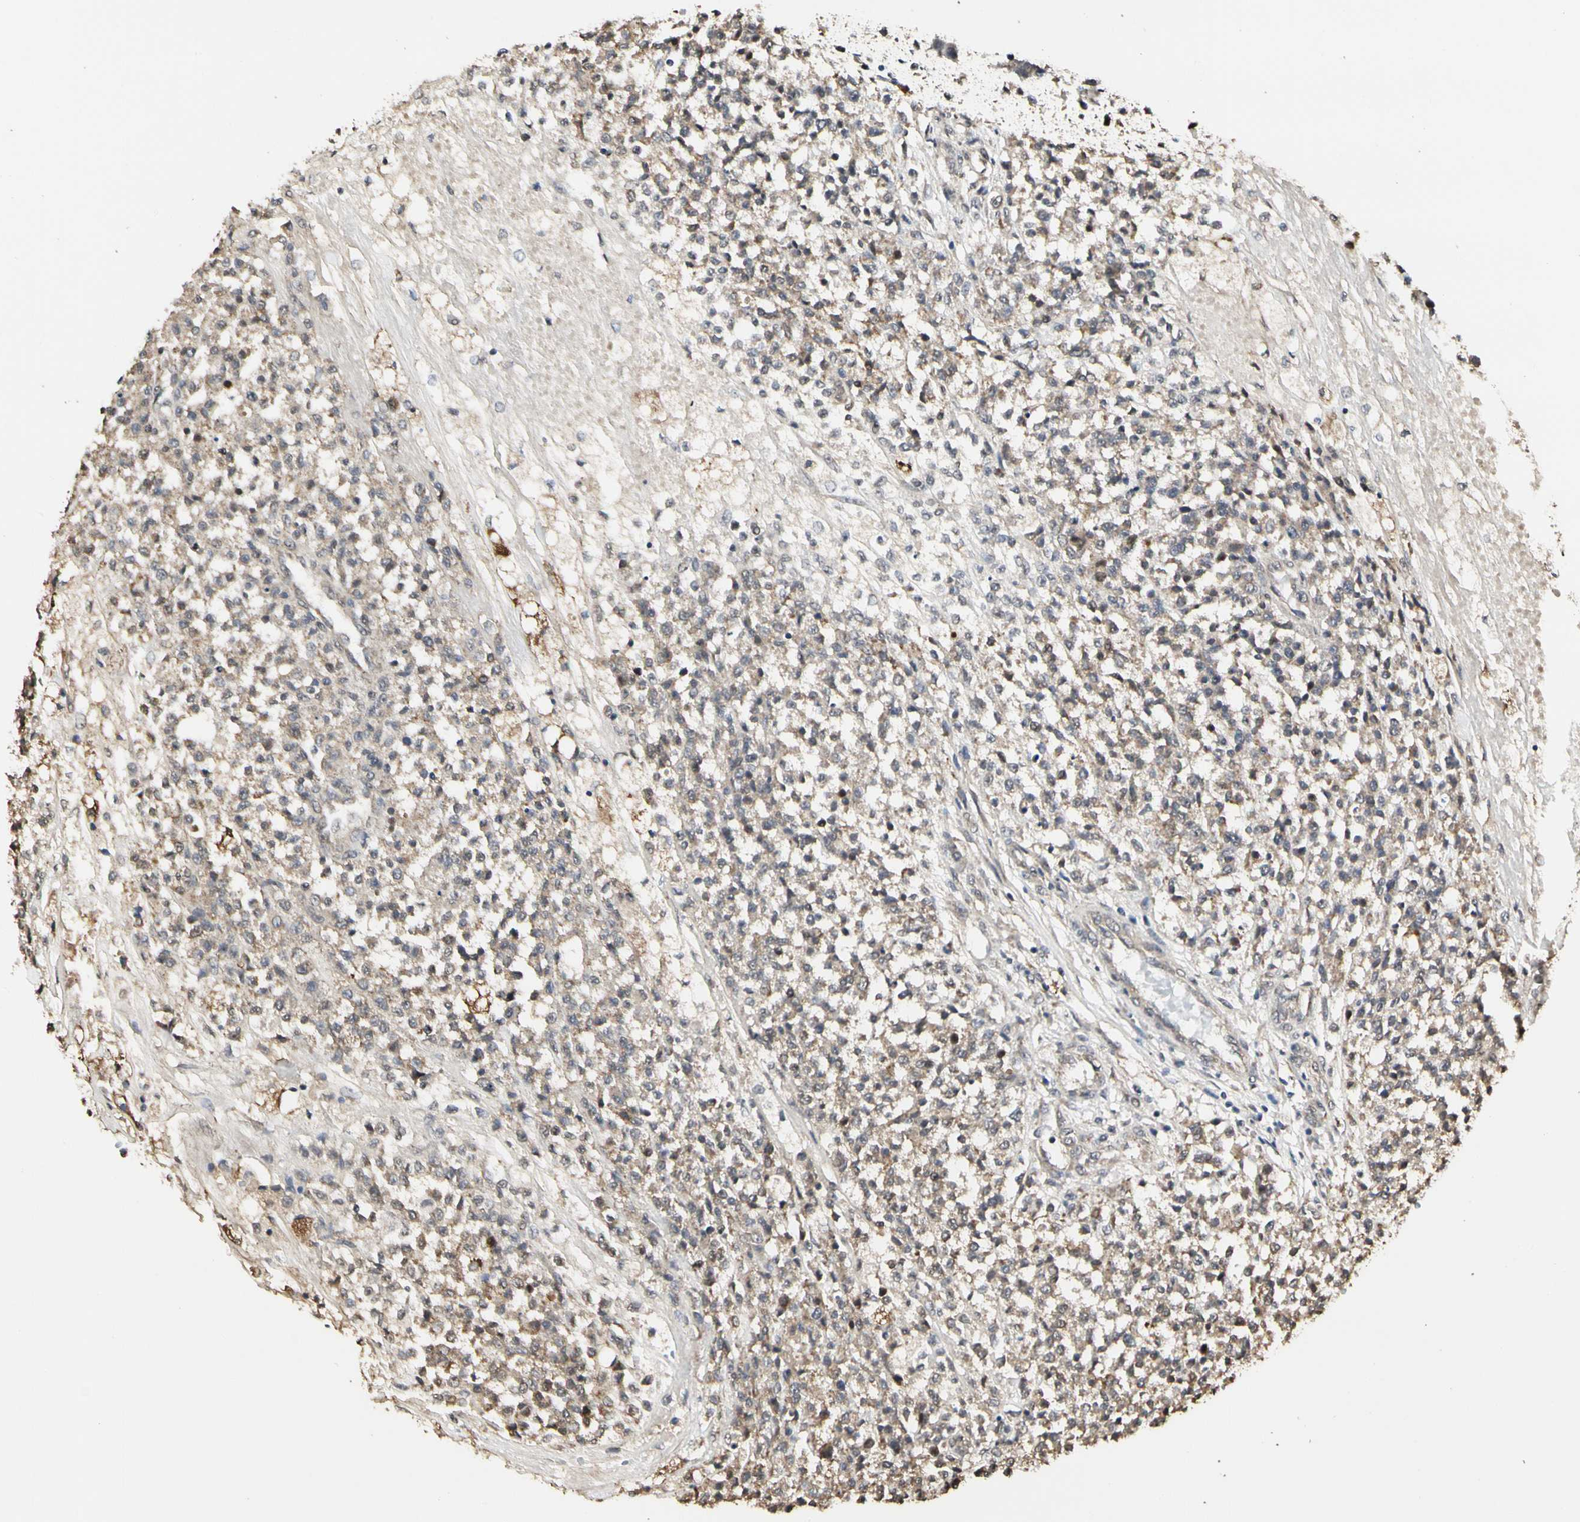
{"staining": {"intensity": "weak", "quantity": ">75%", "location": "cytoplasmic/membranous"}, "tissue": "testis cancer", "cell_type": "Tumor cells", "image_type": "cancer", "snomed": [{"axis": "morphology", "description": "Seminoma, NOS"}, {"axis": "topography", "description": "Testis"}], "caption": "This image reveals IHC staining of testis cancer, with low weak cytoplasmic/membranous staining in approximately >75% of tumor cells.", "gene": "TAOK1", "patient": {"sex": "male", "age": 59}}